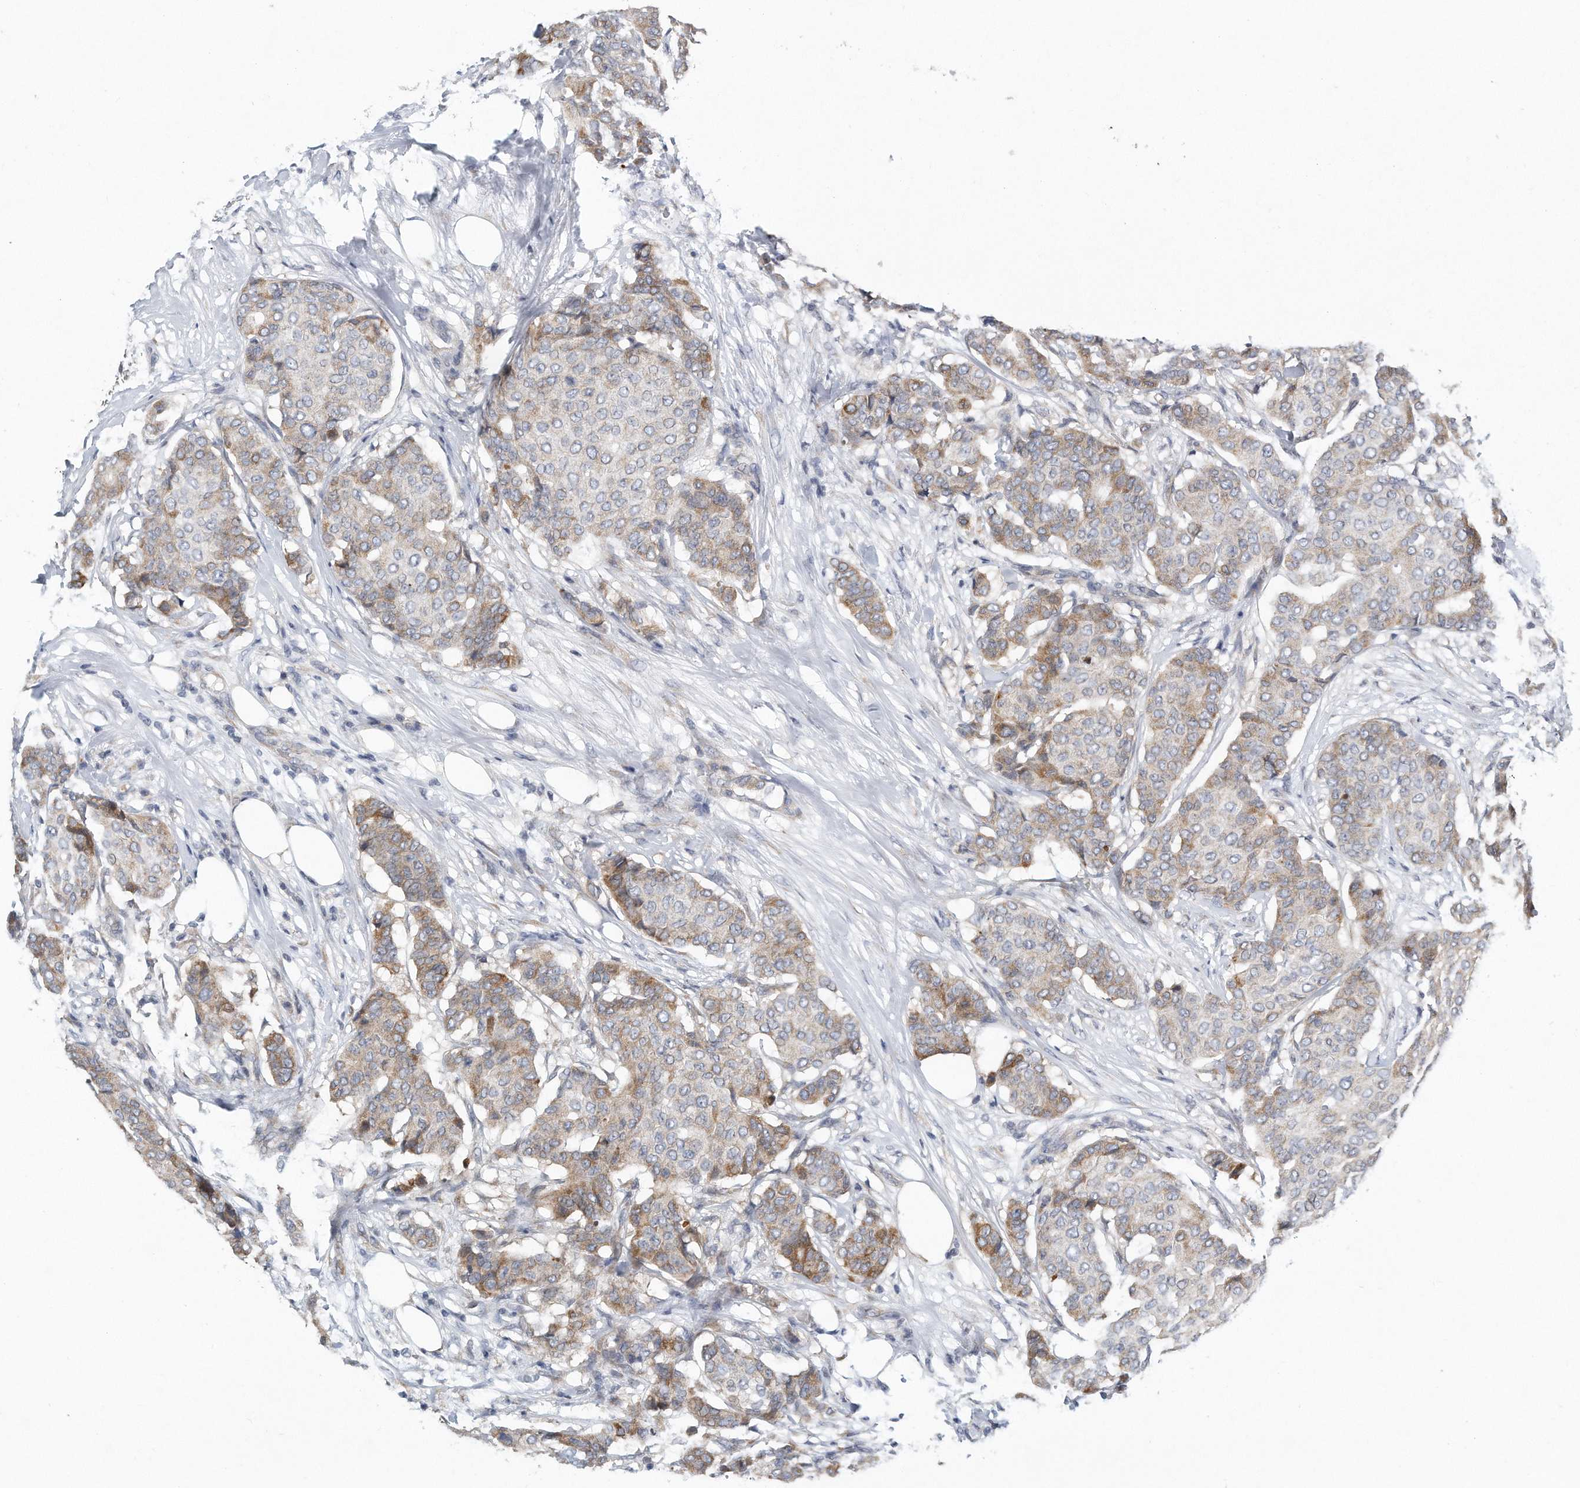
{"staining": {"intensity": "moderate", "quantity": "<25%", "location": "cytoplasmic/membranous"}, "tissue": "breast cancer", "cell_type": "Tumor cells", "image_type": "cancer", "snomed": [{"axis": "morphology", "description": "Duct carcinoma"}, {"axis": "topography", "description": "Breast"}], "caption": "Immunohistochemical staining of invasive ductal carcinoma (breast) reveals low levels of moderate cytoplasmic/membranous expression in about <25% of tumor cells.", "gene": "VLDLR", "patient": {"sex": "female", "age": 75}}